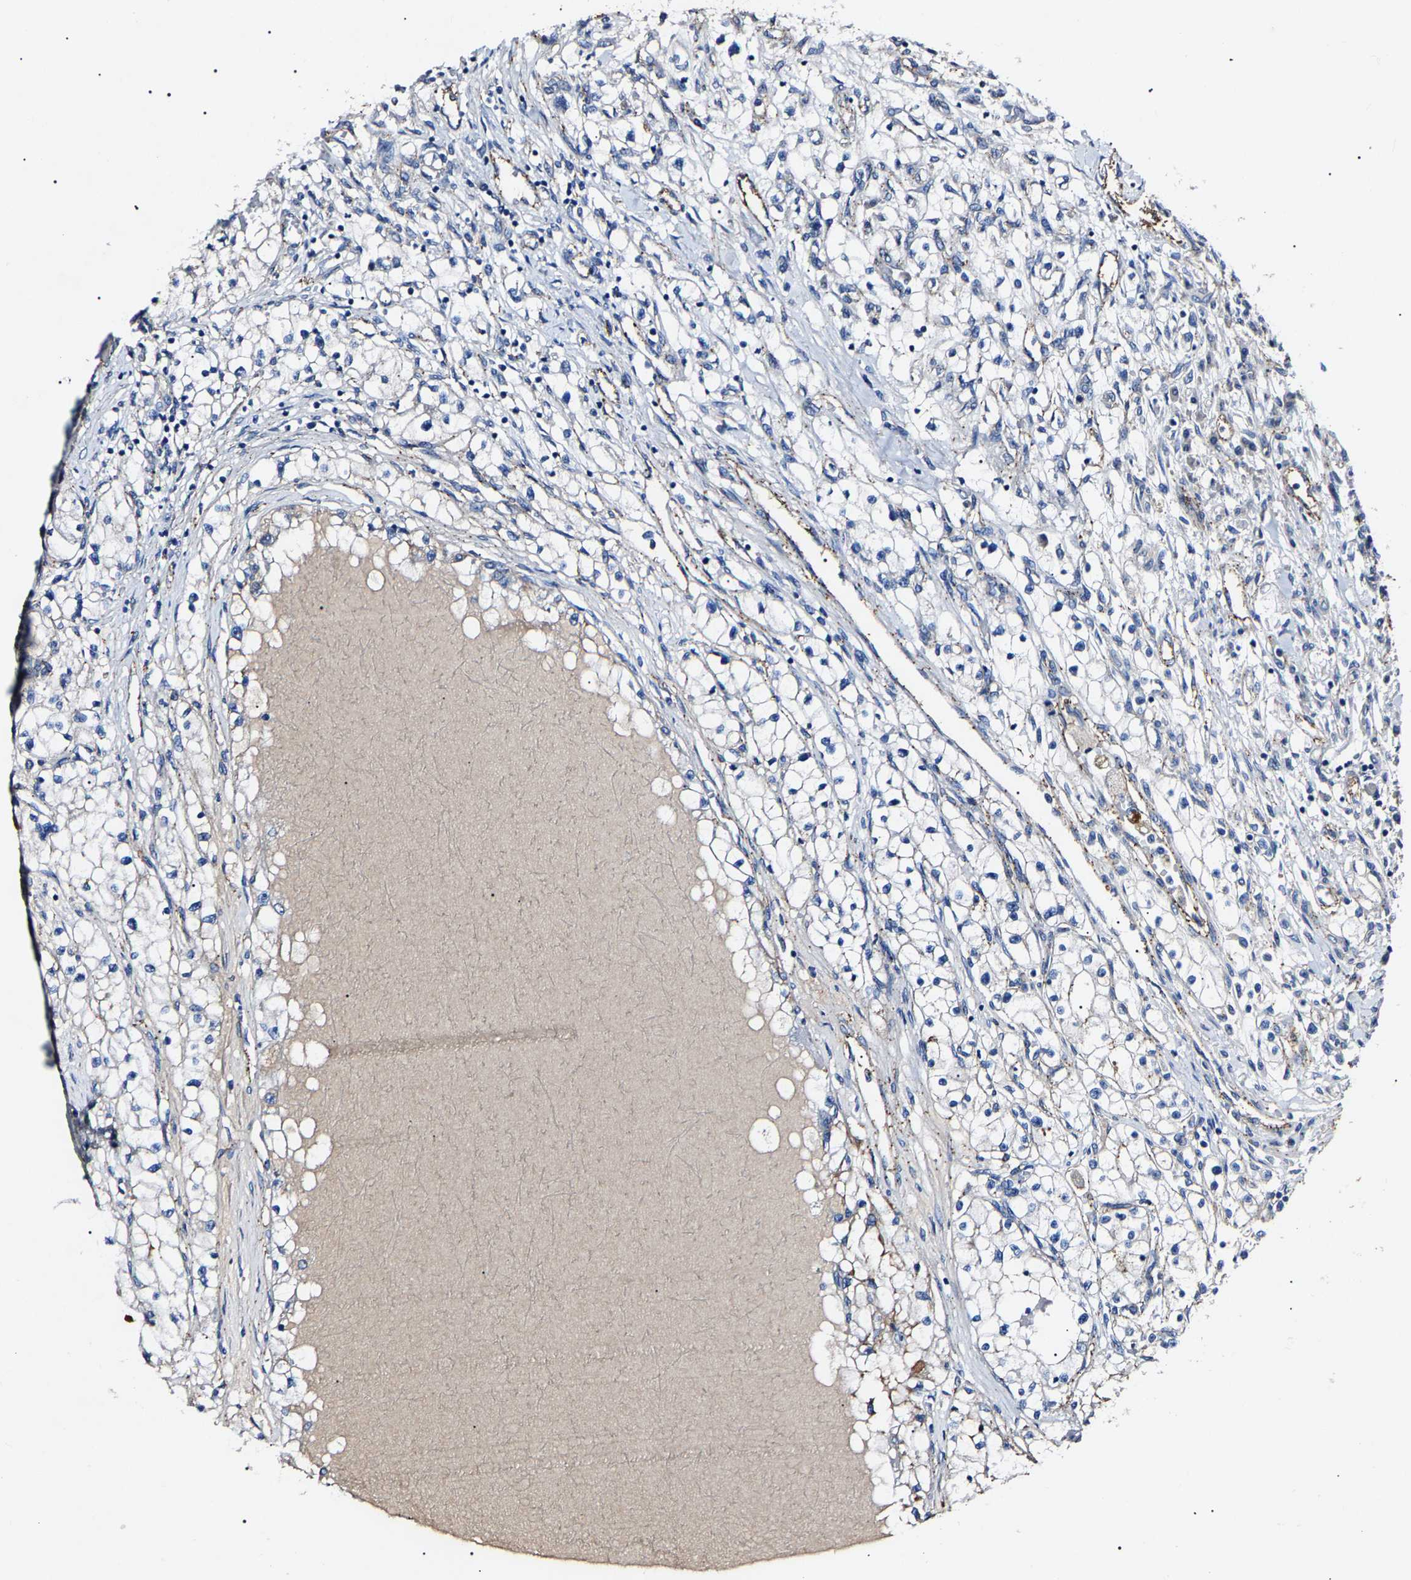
{"staining": {"intensity": "negative", "quantity": "none", "location": "none"}, "tissue": "renal cancer", "cell_type": "Tumor cells", "image_type": "cancer", "snomed": [{"axis": "morphology", "description": "Adenocarcinoma, NOS"}, {"axis": "topography", "description": "Kidney"}], "caption": "There is no significant expression in tumor cells of renal cancer.", "gene": "KLHL42", "patient": {"sex": "male", "age": 68}}